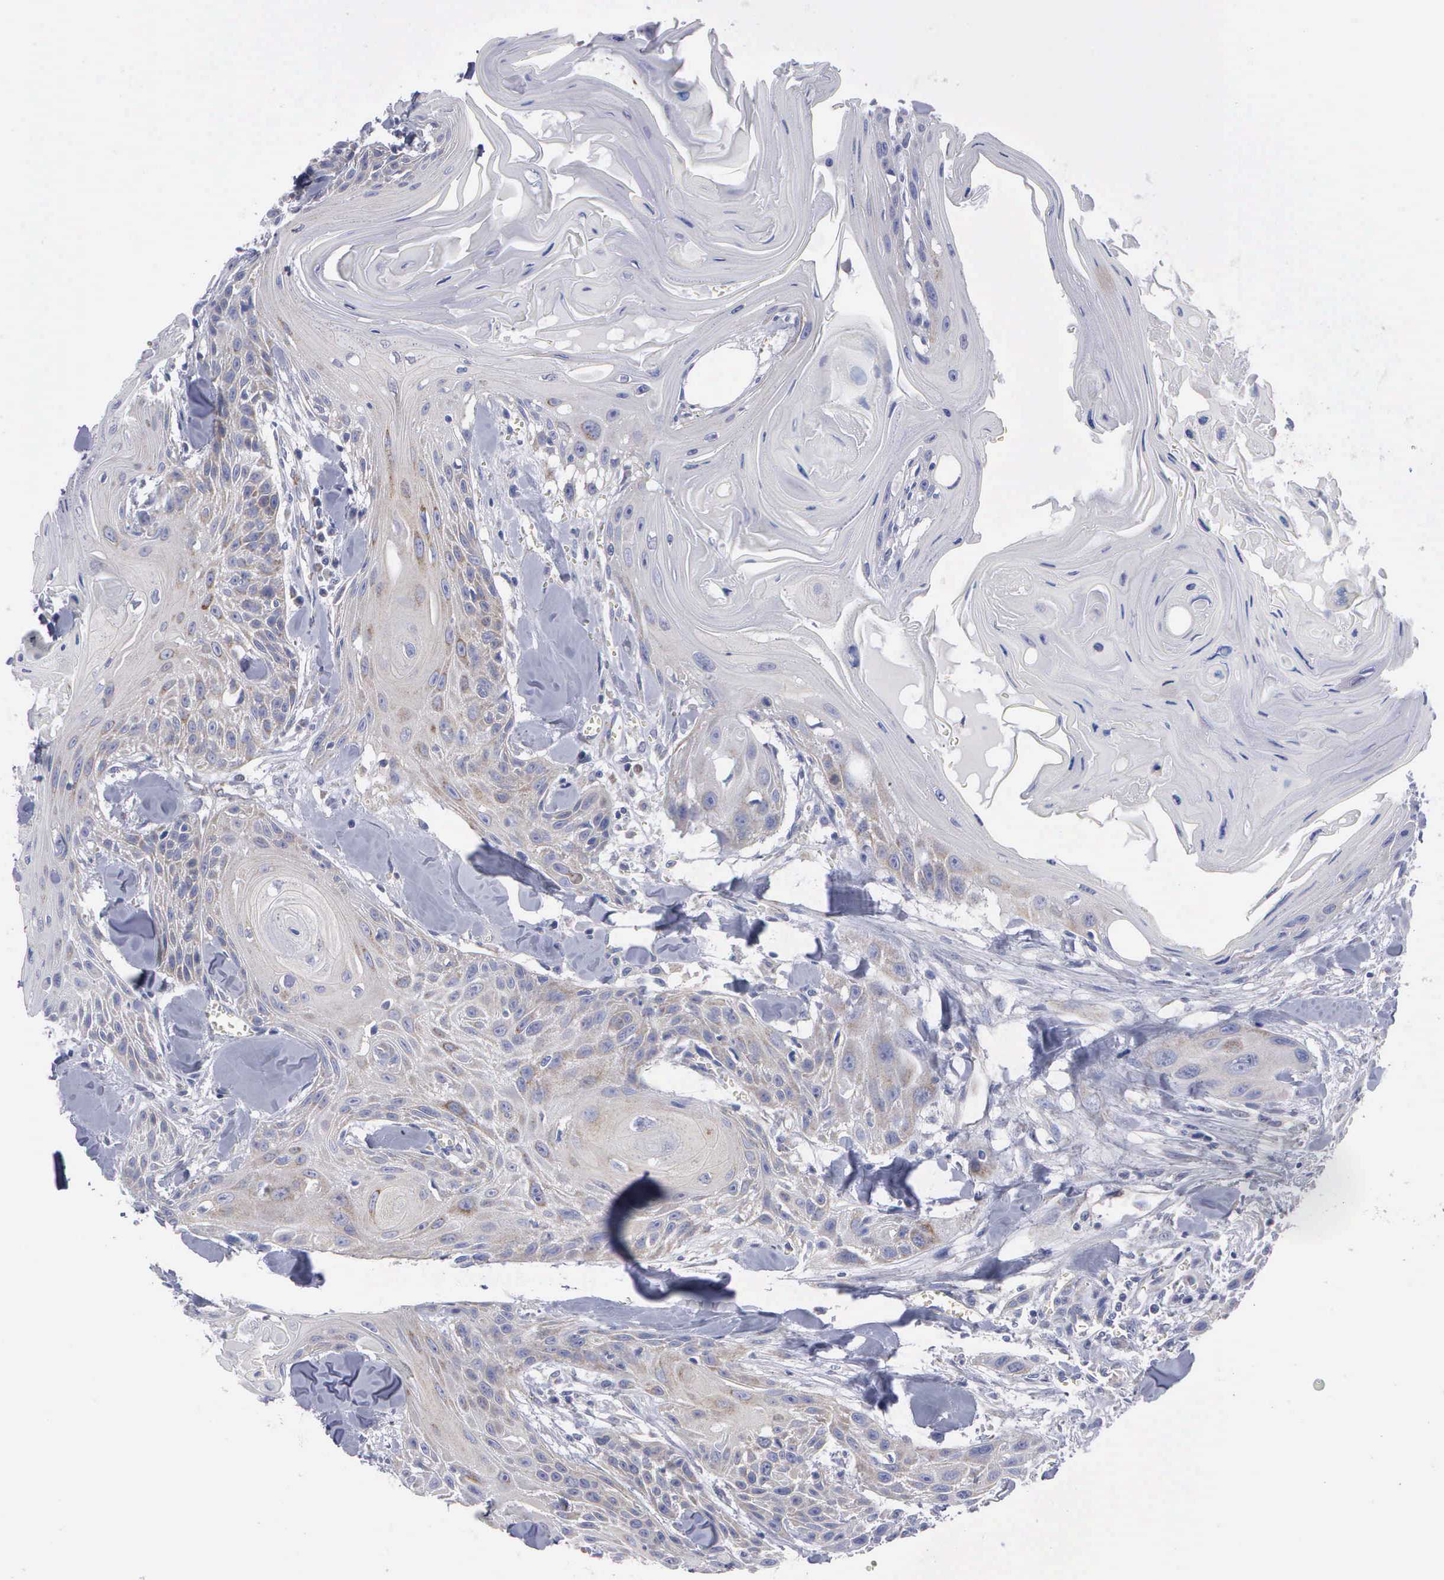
{"staining": {"intensity": "negative", "quantity": "none", "location": "none"}, "tissue": "head and neck cancer", "cell_type": "Tumor cells", "image_type": "cancer", "snomed": [{"axis": "morphology", "description": "Squamous cell carcinoma, NOS"}, {"axis": "morphology", "description": "Squamous cell carcinoma, metastatic, NOS"}, {"axis": "topography", "description": "Lymph node"}, {"axis": "topography", "description": "Salivary gland"}, {"axis": "topography", "description": "Head-Neck"}], "caption": "Tumor cells show no significant staining in metastatic squamous cell carcinoma (head and neck).", "gene": "APOOL", "patient": {"sex": "female", "age": 74}}